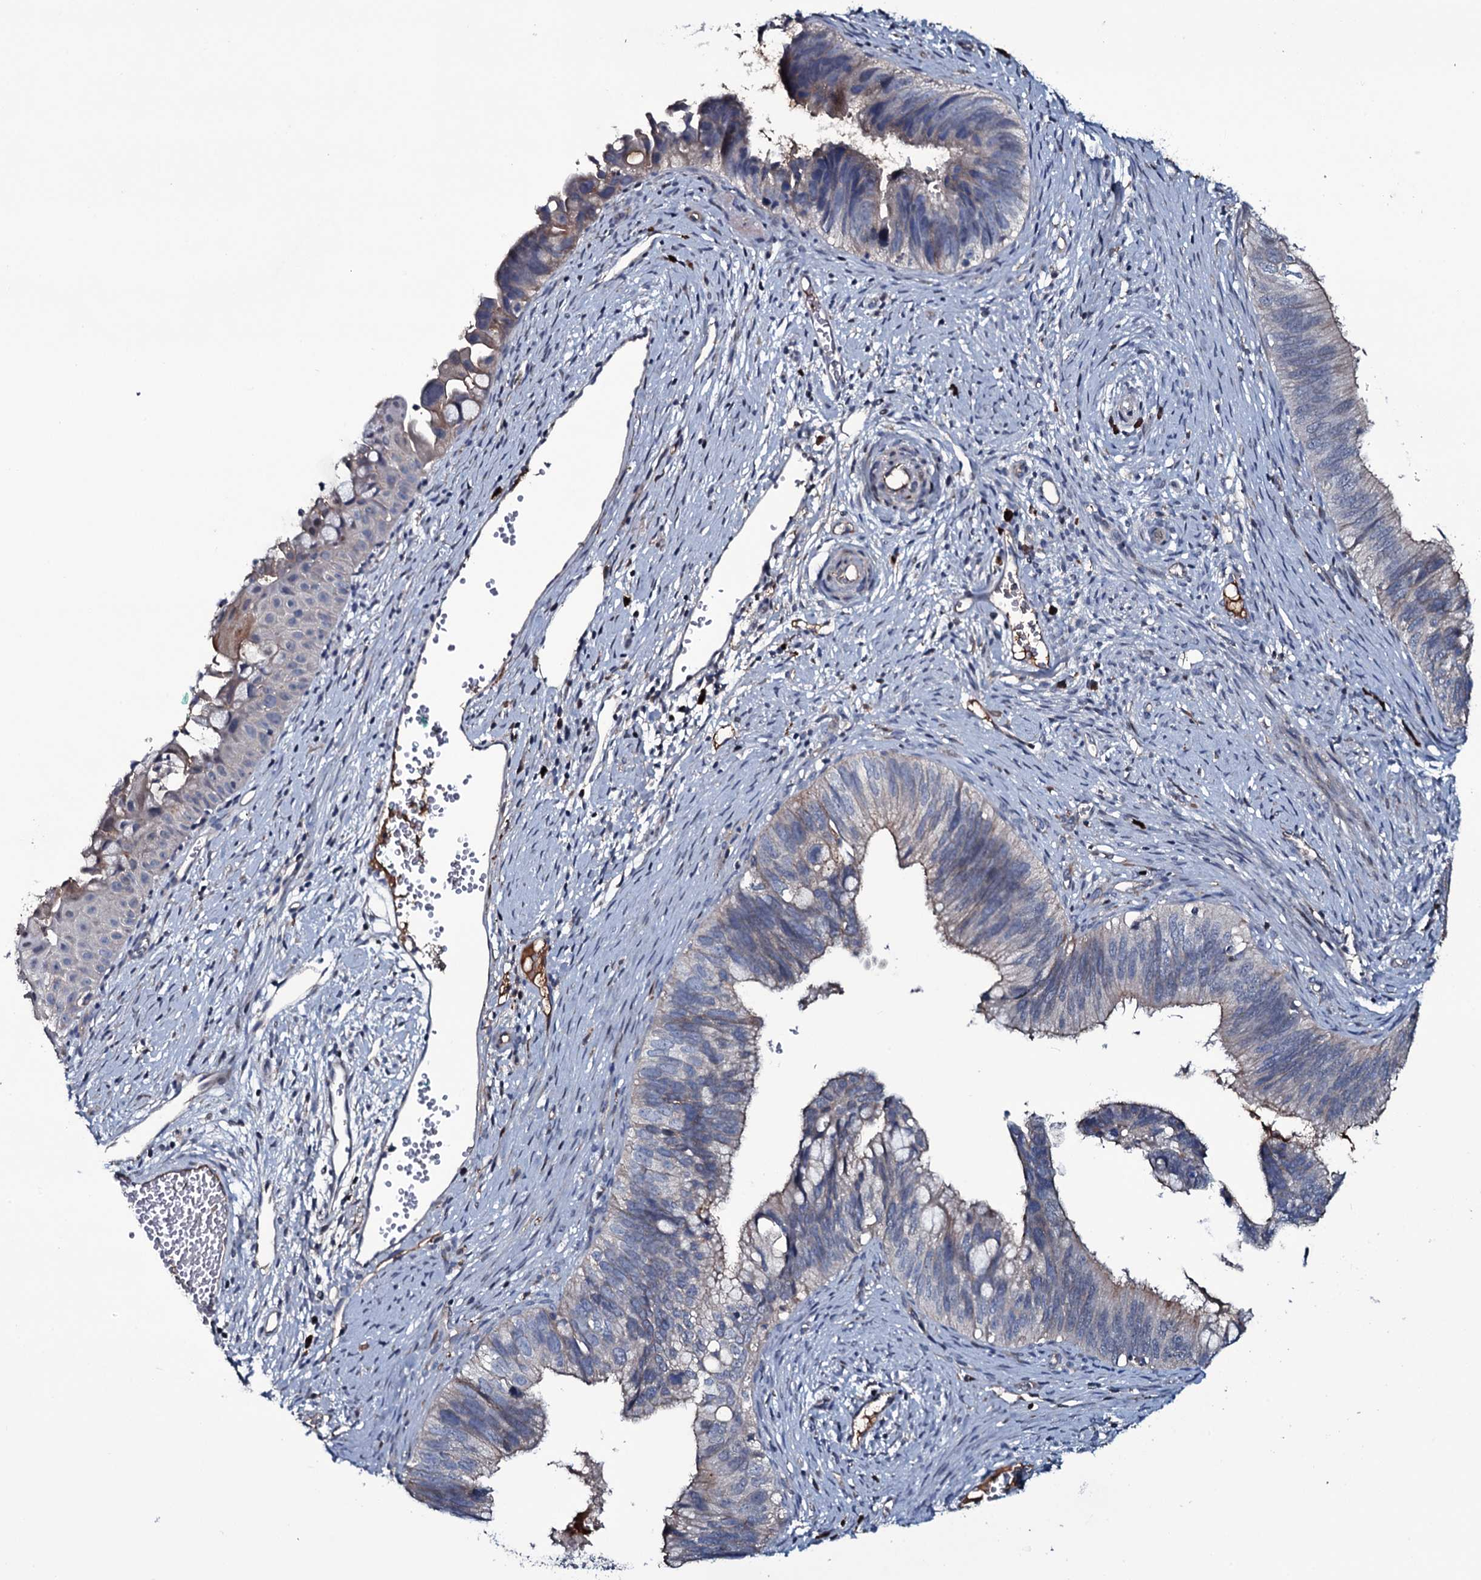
{"staining": {"intensity": "weak", "quantity": "25%-75%", "location": "cytoplasmic/membranous"}, "tissue": "cervical cancer", "cell_type": "Tumor cells", "image_type": "cancer", "snomed": [{"axis": "morphology", "description": "Adenocarcinoma, NOS"}, {"axis": "topography", "description": "Cervix"}], "caption": "About 25%-75% of tumor cells in human cervical adenocarcinoma show weak cytoplasmic/membranous protein positivity as visualized by brown immunohistochemical staining.", "gene": "LYG2", "patient": {"sex": "female", "age": 42}}